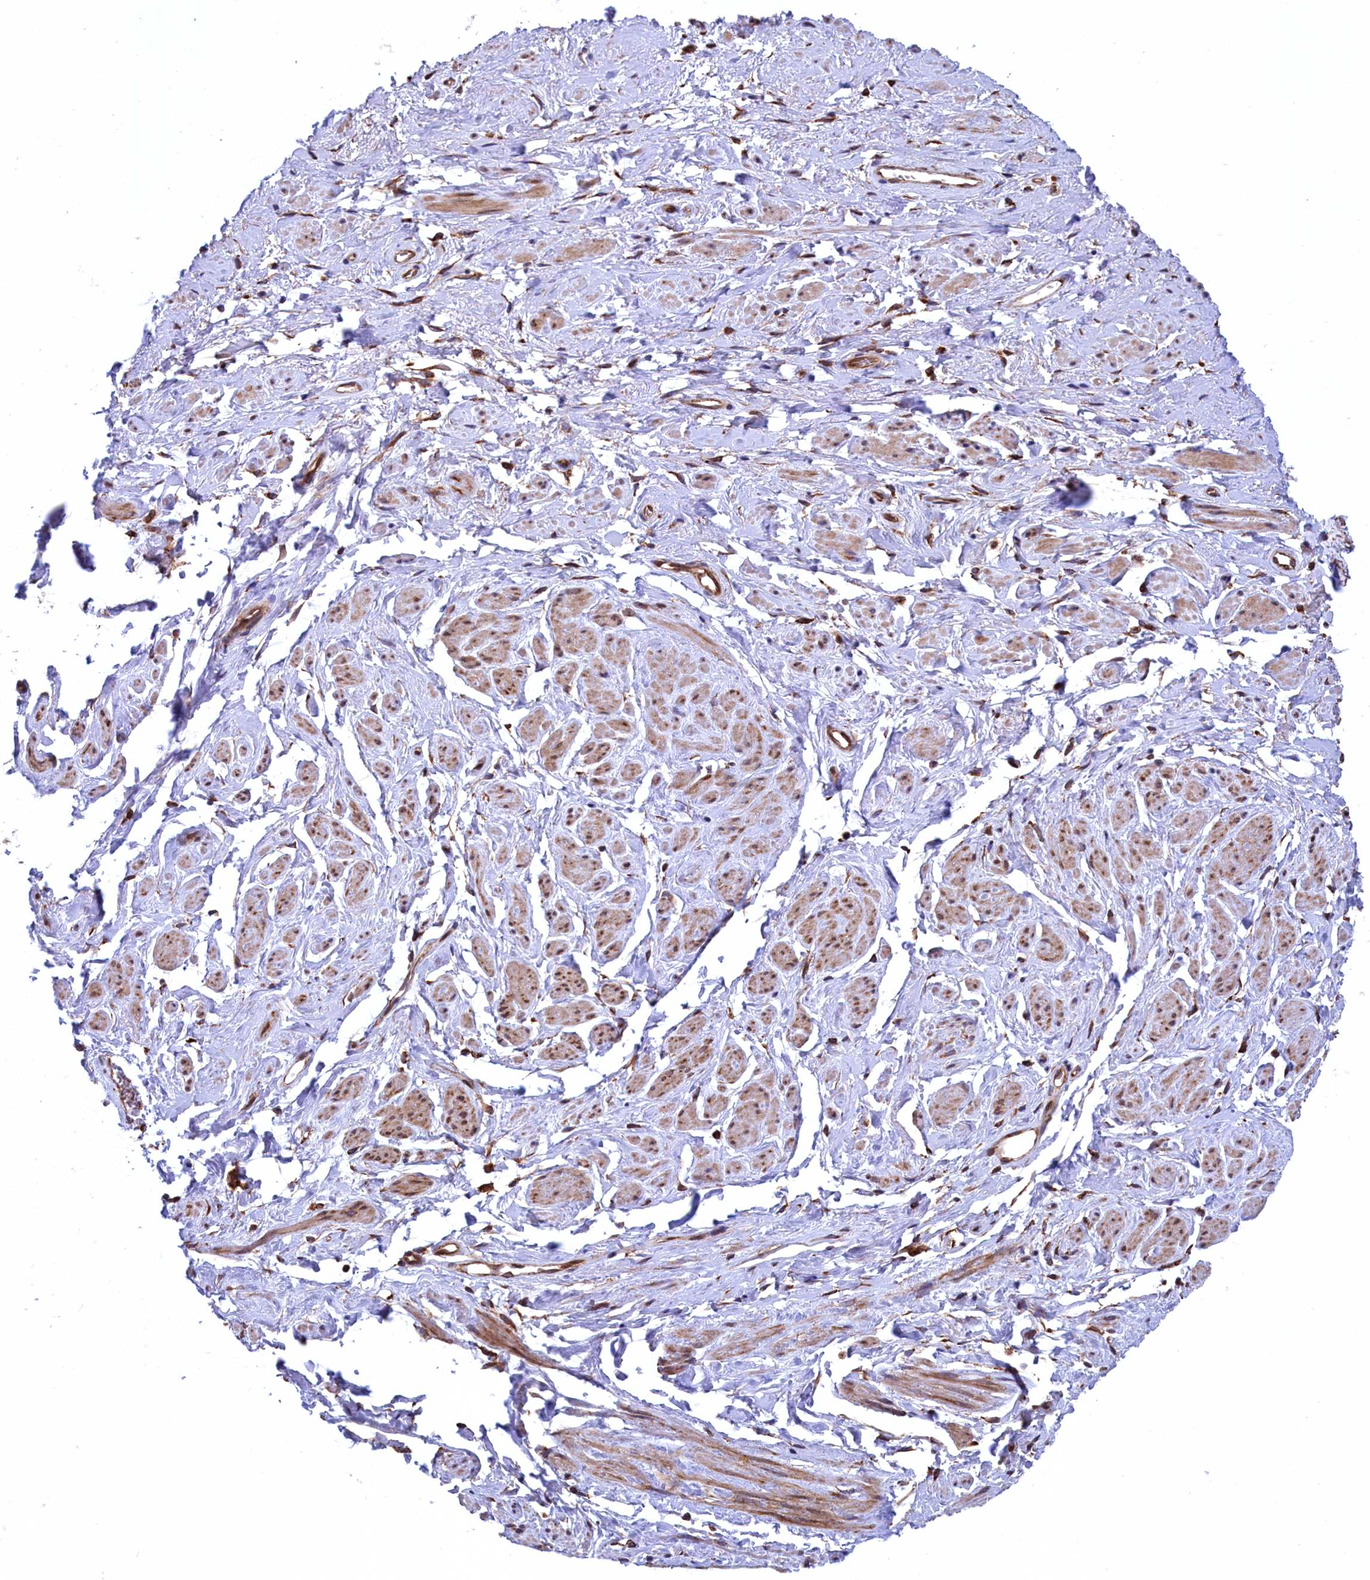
{"staining": {"intensity": "moderate", "quantity": ">75%", "location": "cytoplasmic/membranous"}, "tissue": "adipose tissue", "cell_type": "Adipocytes", "image_type": "normal", "snomed": [{"axis": "morphology", "description": "Normal tissue, NOS"}, {"axis": "morphology", "description": "Adenocarcinoma, NOS"}, {"axis": "topography", "description": "Rectum"}, {"axis": "topography", "description": "Vagina"}, {"axis": "topography", "description": "Peripheral nerve tissue"}], "caption": "A brown stain highlights moderate cytoplasmic/membranous positivity of a protein in adipocytes of unremarkable adipose tissue. (DAB (3,3'-diaminobenzidine) = brown stain, brightfield microscopy at high magnification).", "gene": "PLA2G4C", "patient": {"sex": "female", "age": 71}}